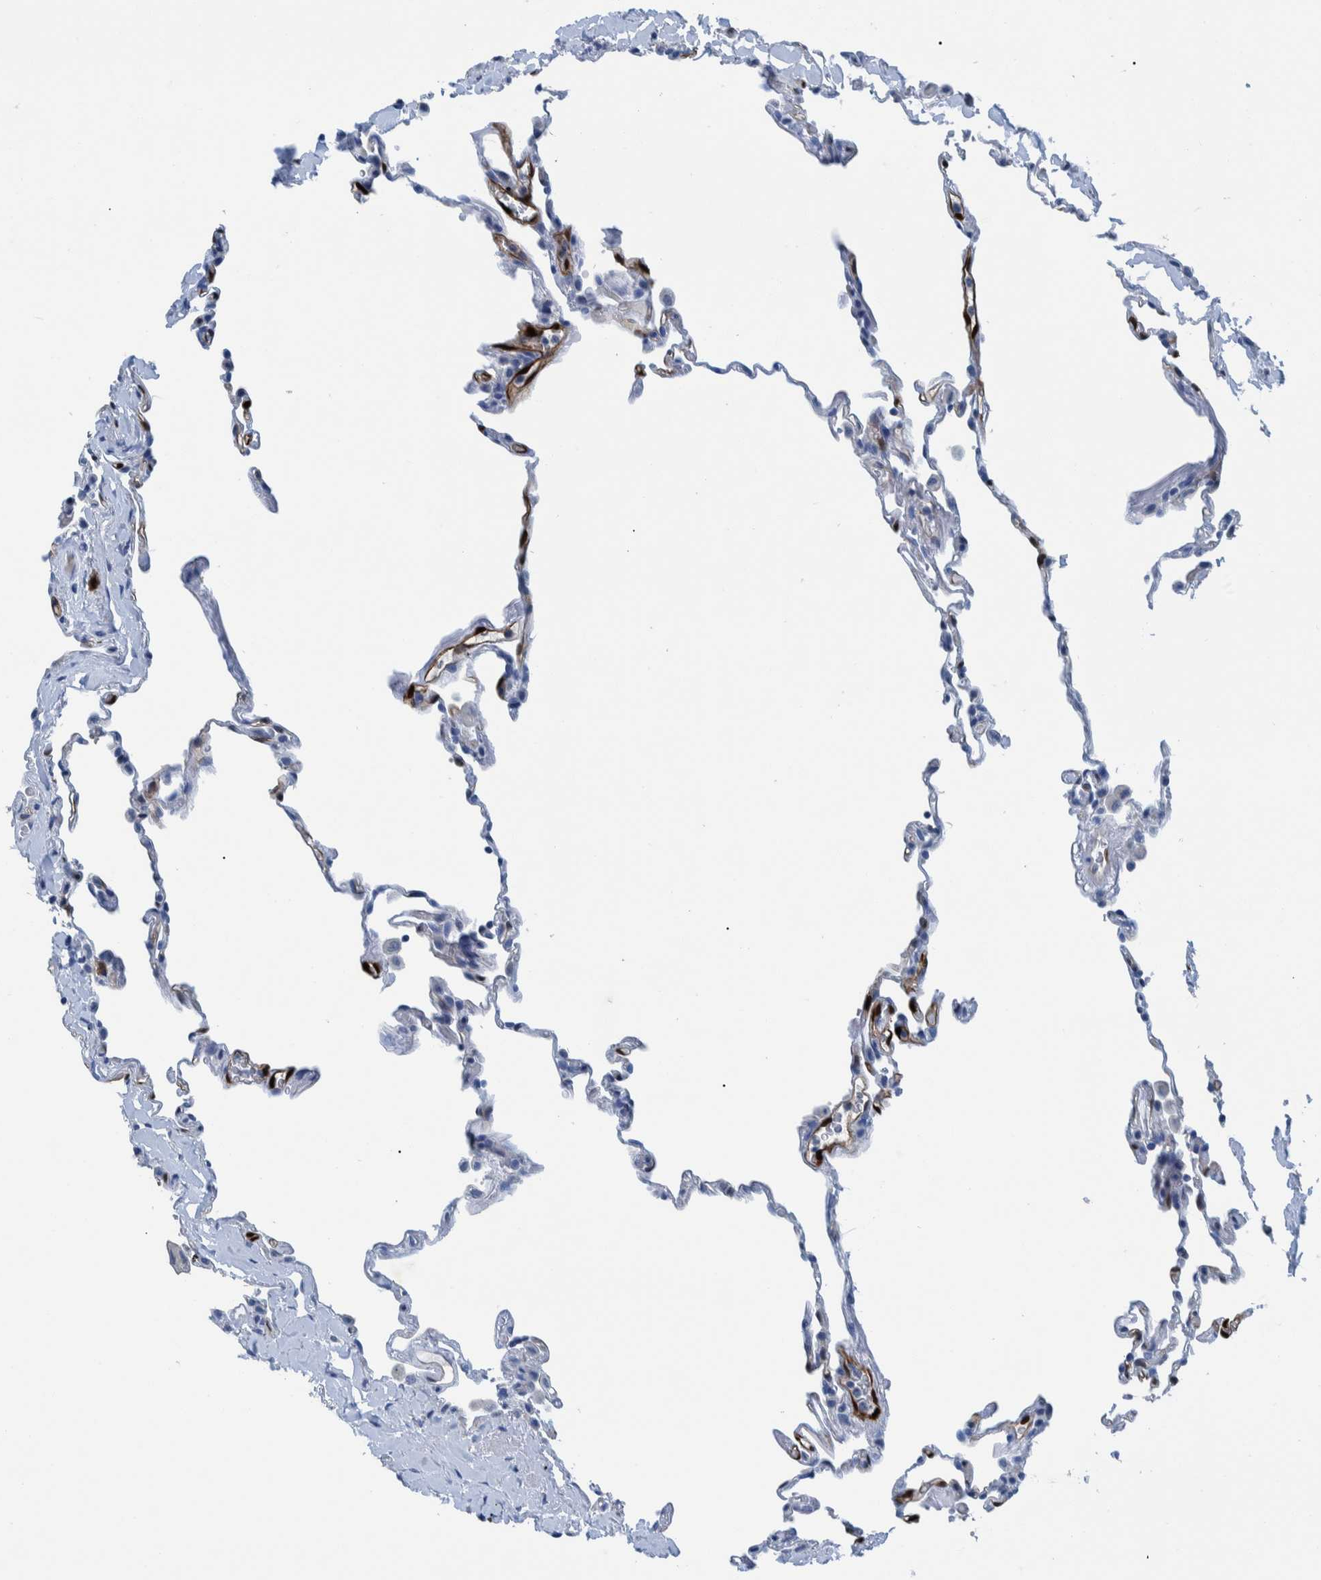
{"staining": {"intensity": "negative", "quantity": "none", "location": "none"}, "tissue": "lung", "cell_type": "Alveolar cells", "image_type": "normal", "snomed": [{"axis": "morphology", "description": "Normal tissue, NOS"}, {"axis": "topography", "description": "Lung"}], "caption": "Lung stained for a protein using IHC exhibits no positivity alveolar cells.", "gene": "IDO1", "patient": {"sex": "male", "age": 59}}